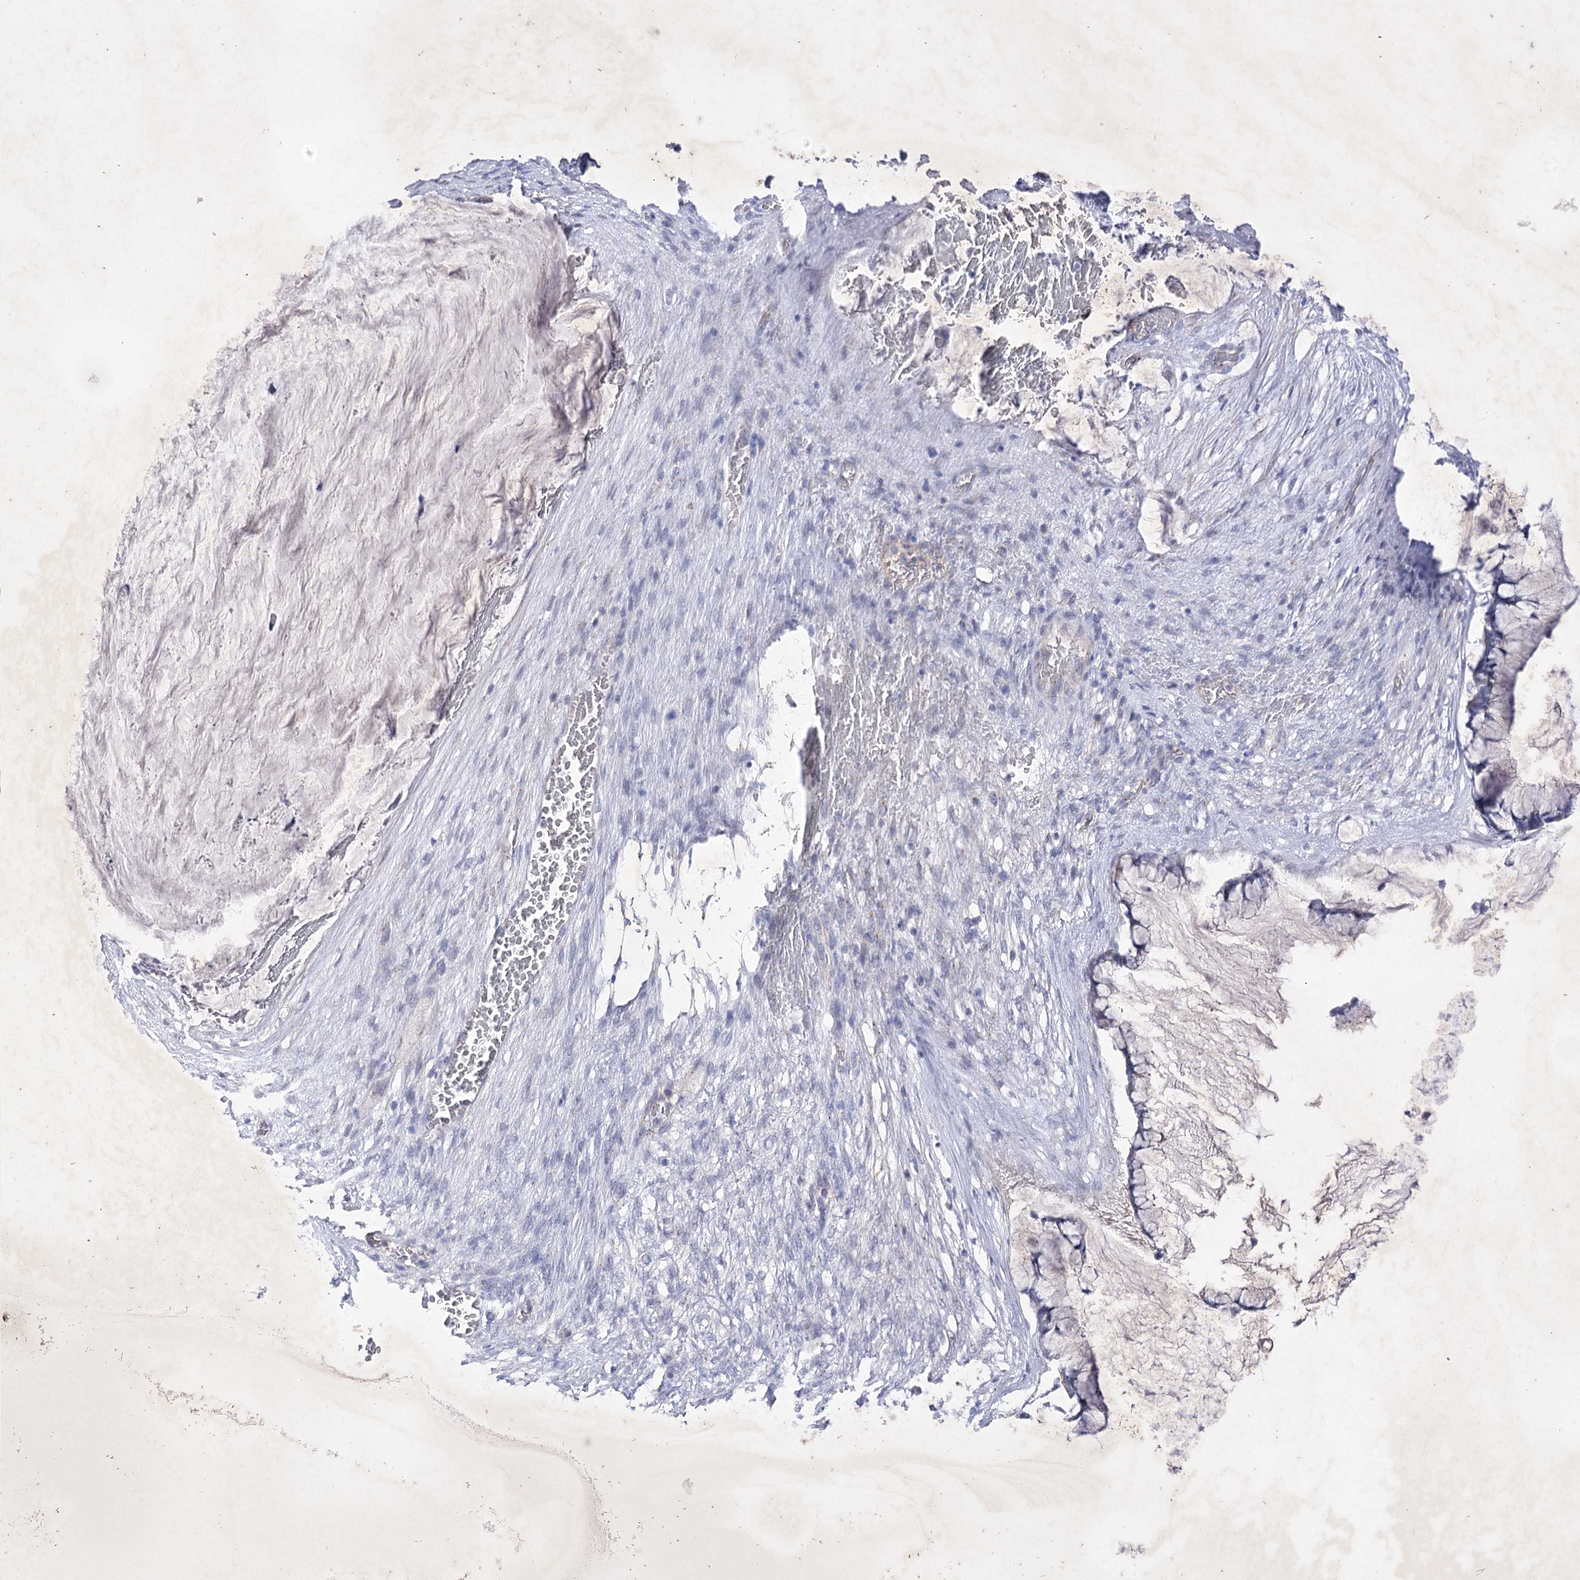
{"staining": {"intensity": "negative", "quantity": "none", "location": "none"}, "tissue": "ovarian cancer", "cell_type": "Tumor cells", "image_type": "cancer", "snomed": [{"axis": "morphology", "description": "Cystadenocarcinoma, mucinous, NOS"}, {"axis": "topography", "description": "Ovary"}], "caption": "Immunohistochemistry histopathology image of human mucinous cystadenocarcinoma (ovarian) stained for a protein (brown), which exhibits no positivity in tumor cells.", "gene": "COX15", "patient": {"sex": "female", "age": 42}}